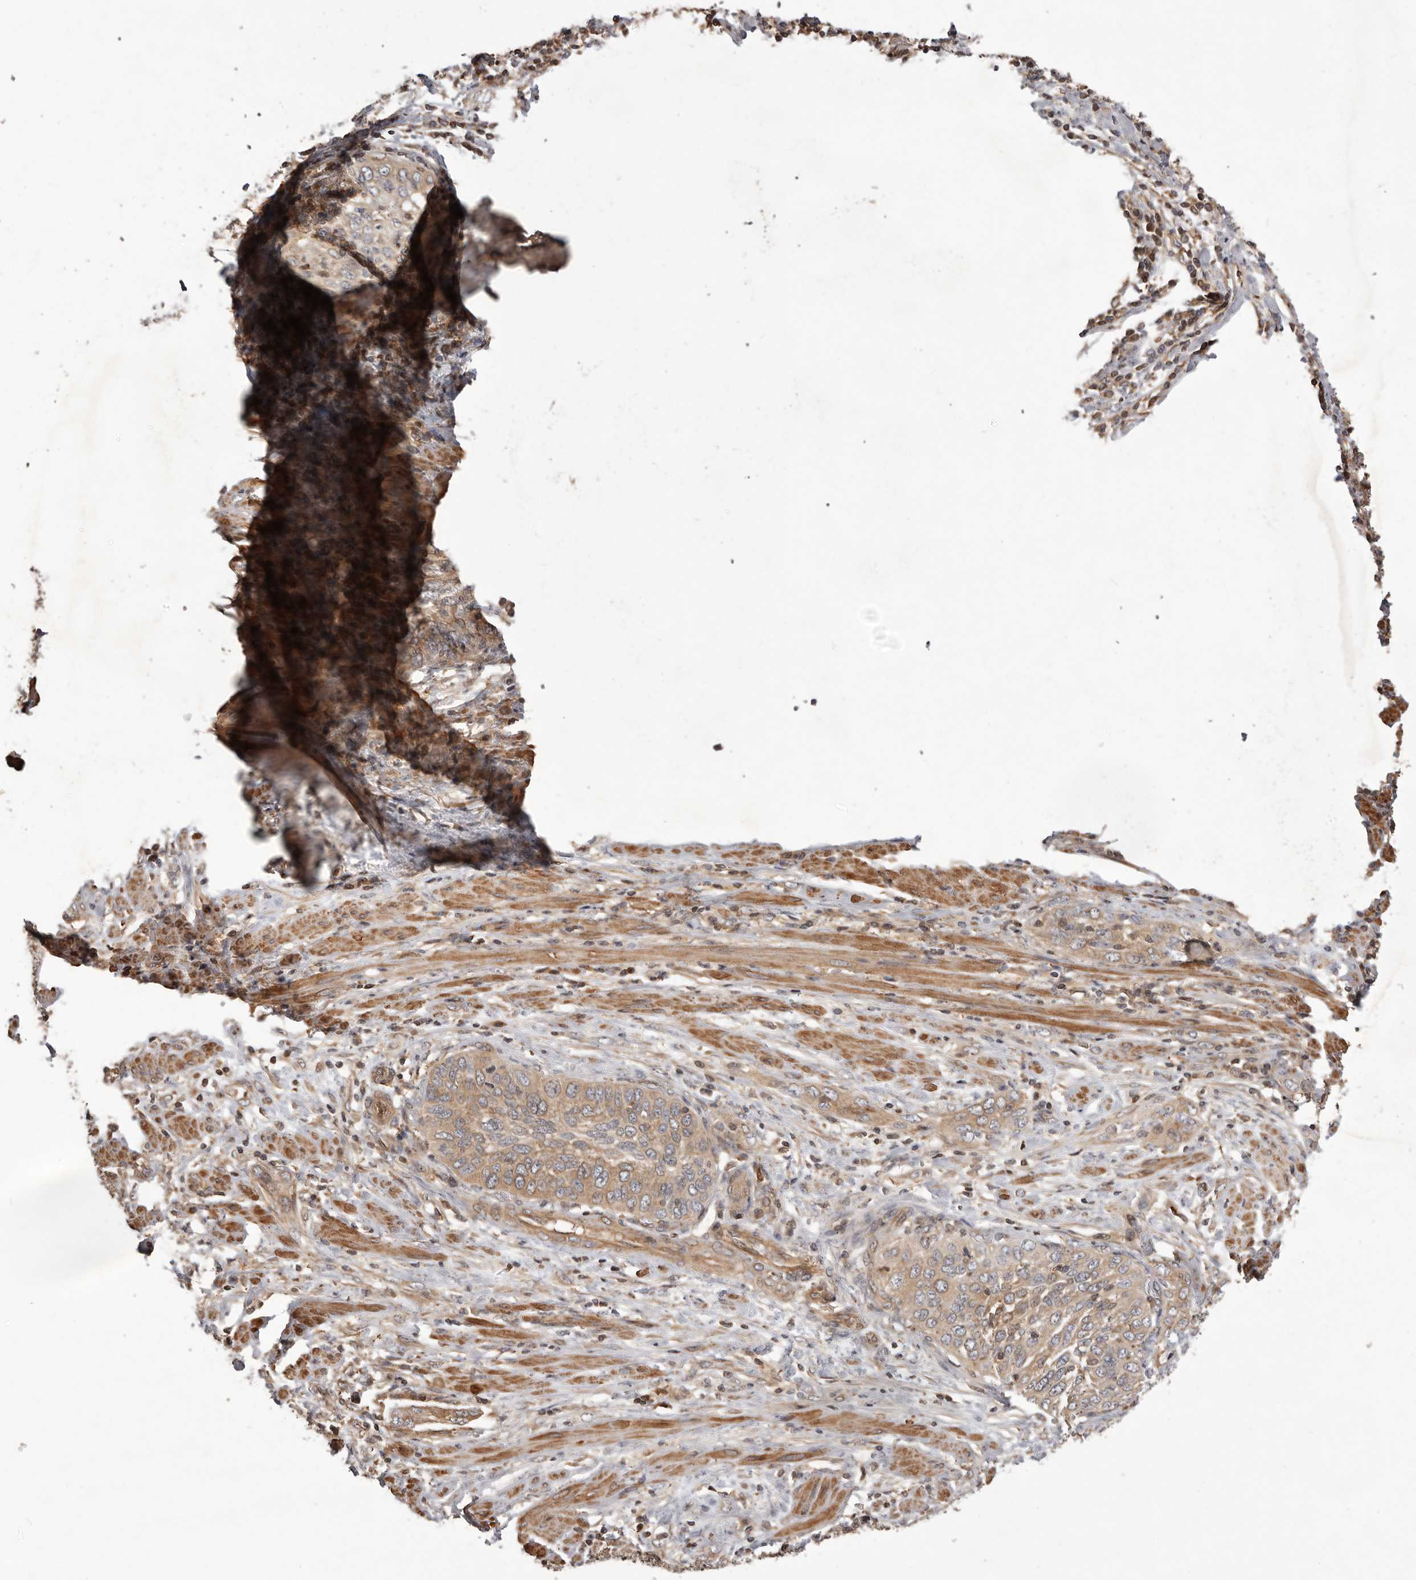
{"staining": {"intensity": "moderate", "quantity": ">75%", "location": "cytoplasmic/membranous"}, "tissue": "cervical cancer", "cell_type": "Tumor cells", "image_type": "cancer", "snomed": [{"axis": "morphology", "description": "Squamous cell carcinoma, NOS"}, {"axis": "topography", "description": "Cervix"}], "caption": "Immunohistochemistry (IHC) image of human cervical cancer (squamous cell carcinoma) stained for a protein (brown), which shows medium levels of moderate cytoplasmic/membranous expression in about >75% of tumor cells.", "gene": "NFKBIA", "patient": {"sex": "female", "age": 60}}